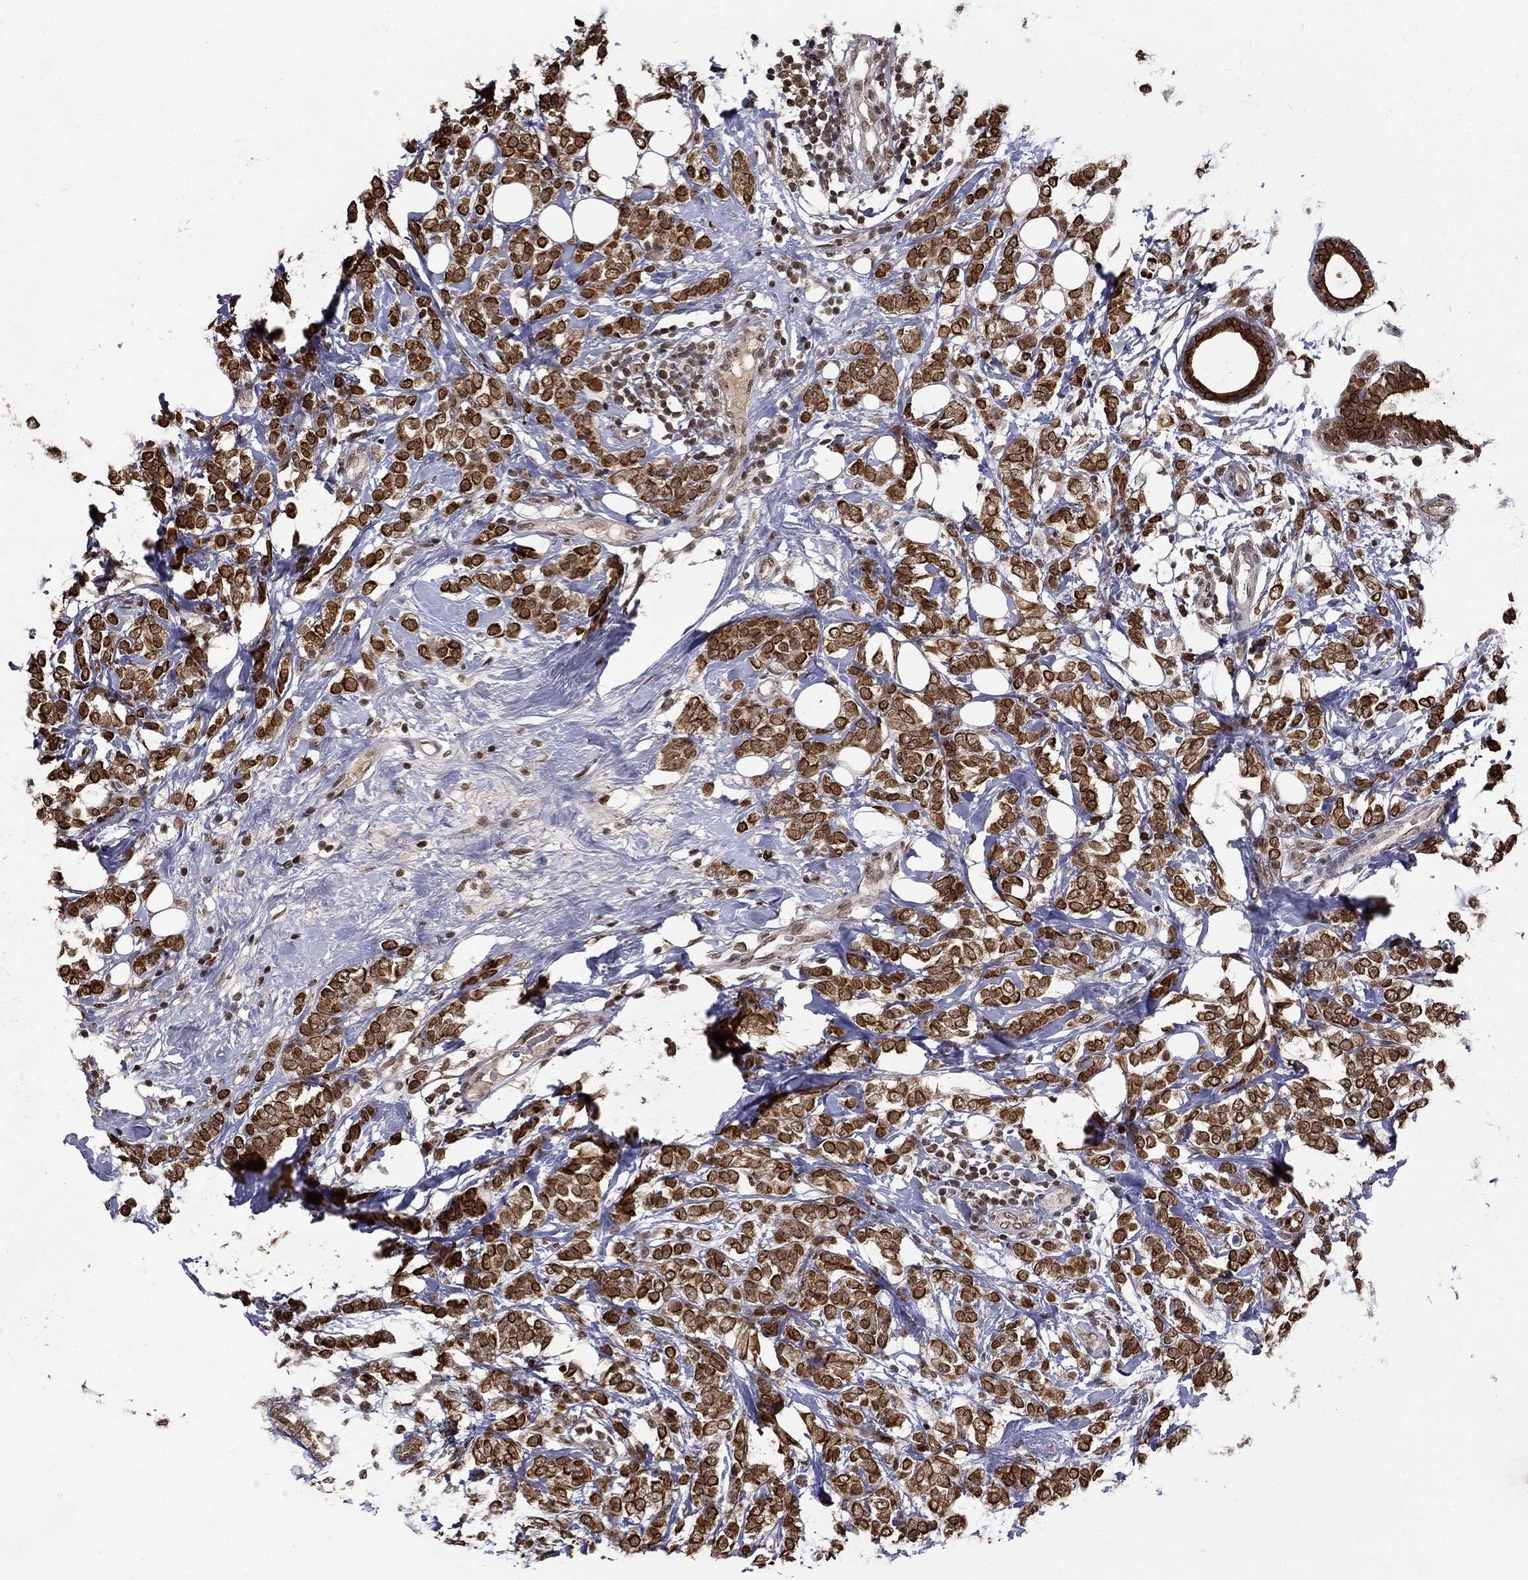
{"staining": {"intensity": "strong", "quantity": ">75%", "location": "cytoplasmic/membranous"}, "tissue": "breast cancer", "cell_type": "Tumor cells", "image_type": "cancer", "snomed": [{"axis": "morphology", "description": "Lobular carcinoma"}, {"axis": "topography", "description": "Breast"}], "caption": "Protein staining of lobular carcinoma (breast) tissue reveals strong cytoplasmic/membranous positivity in about >75% of tumor cells. Nuclei are stained in blue.", "gene": "CDCA7L", "patient": {"sex": "female", "age": 49}}